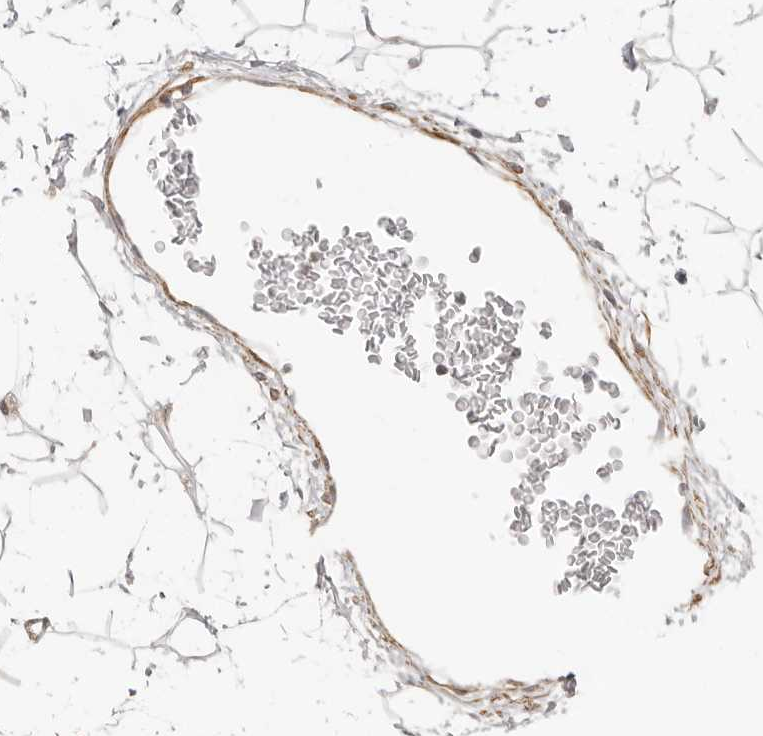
{"staining": {"intensity": "negative", "quantity": "none", "location": "none"}, "tissue": "adipose tissue", "cell_type": "Adipocytes", "image_type": "normal", "snomed": [{"axis": "morphology", "description": "Normal tissue, NOS"}, {"axis": "topography", "description": "Soft tissue"}], "caption": "Immunohistochemistry photomicrograph of normal human adipose tissue stained for a protein (brown), which exhibits no expression in adipocytes.", "gene": "RABAC1", "patient": {"sex": "male", "age": 72}}